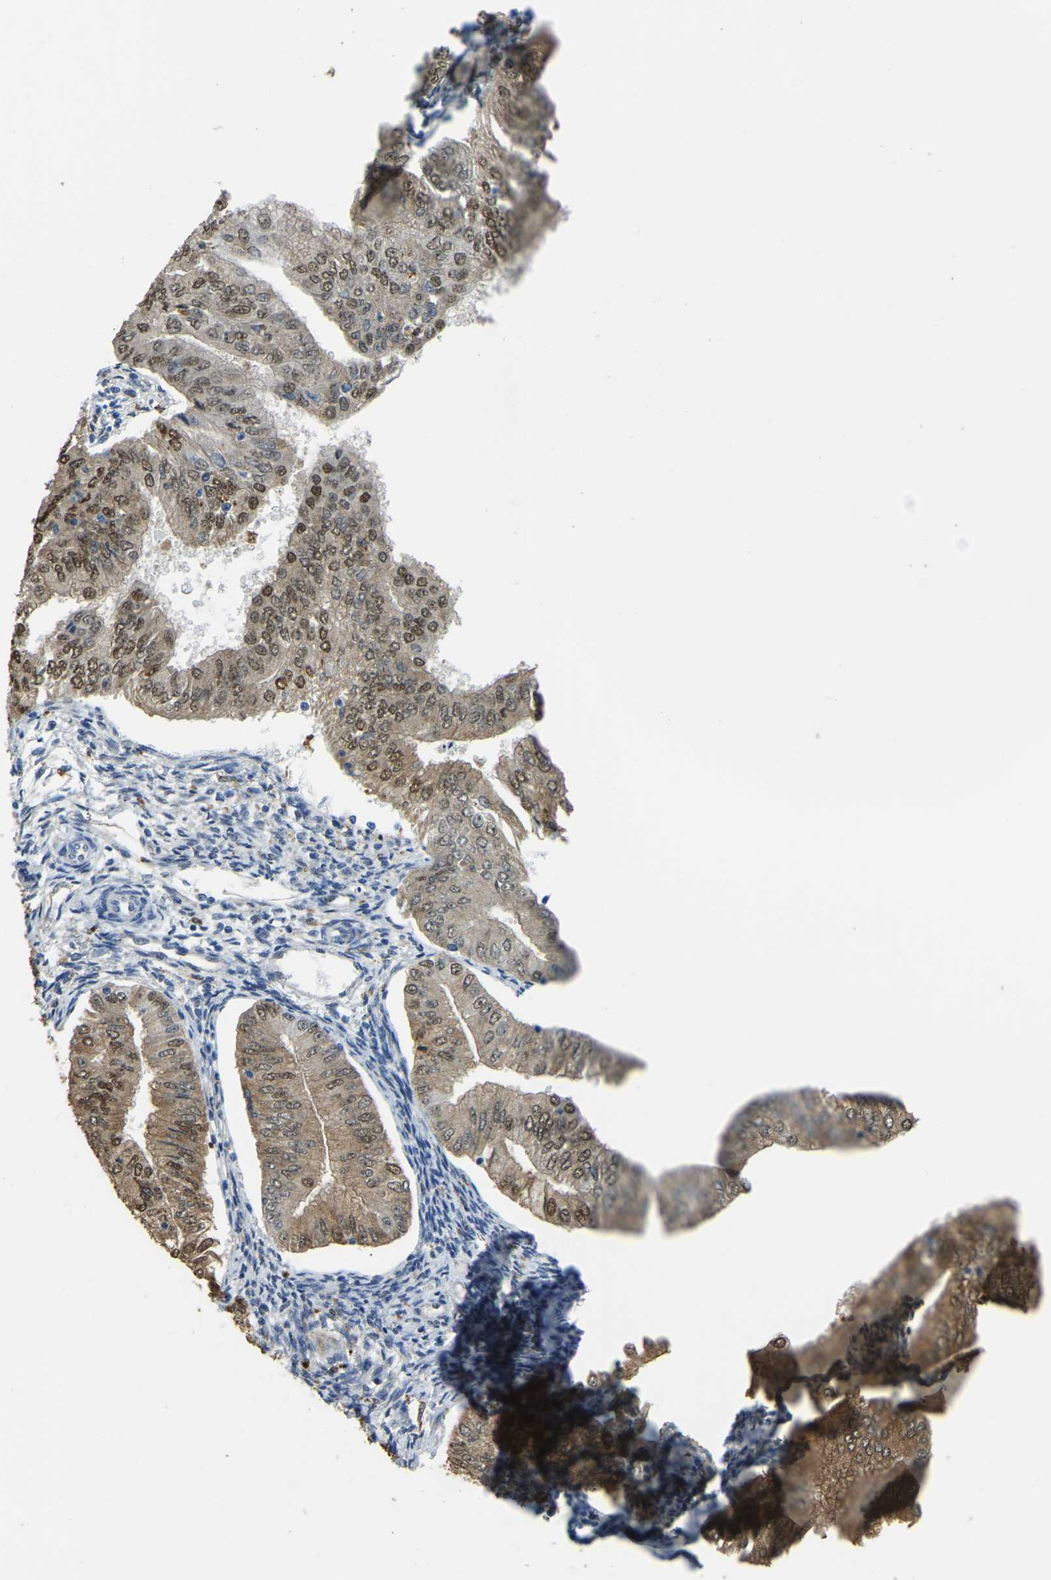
{"staining": {"intensity": "moderate", "quantity": "25%-75%", "location": "cytoplasmic/membranous,nuclear"}, "tissue": "endometrial cancer", "cell_type": "Tumor cells", "image_type": "cancer", "snomed": [{"axis": "morphology", "description": "Normal tissue, NOS"}, {"axis": "morphology", "description": "Adenocarcinoma, NOS"}, {"axis": "topography", "description": "Endometrium"}], "caption": "The histopathology image exhibits staining of endometrial cancer, revealing moderate cytoplasmic/membranous and nuclear protein expression (brown color) within tumor cells.", "gene": "NANS", "patient": {"sex": "female", "age": 53}}